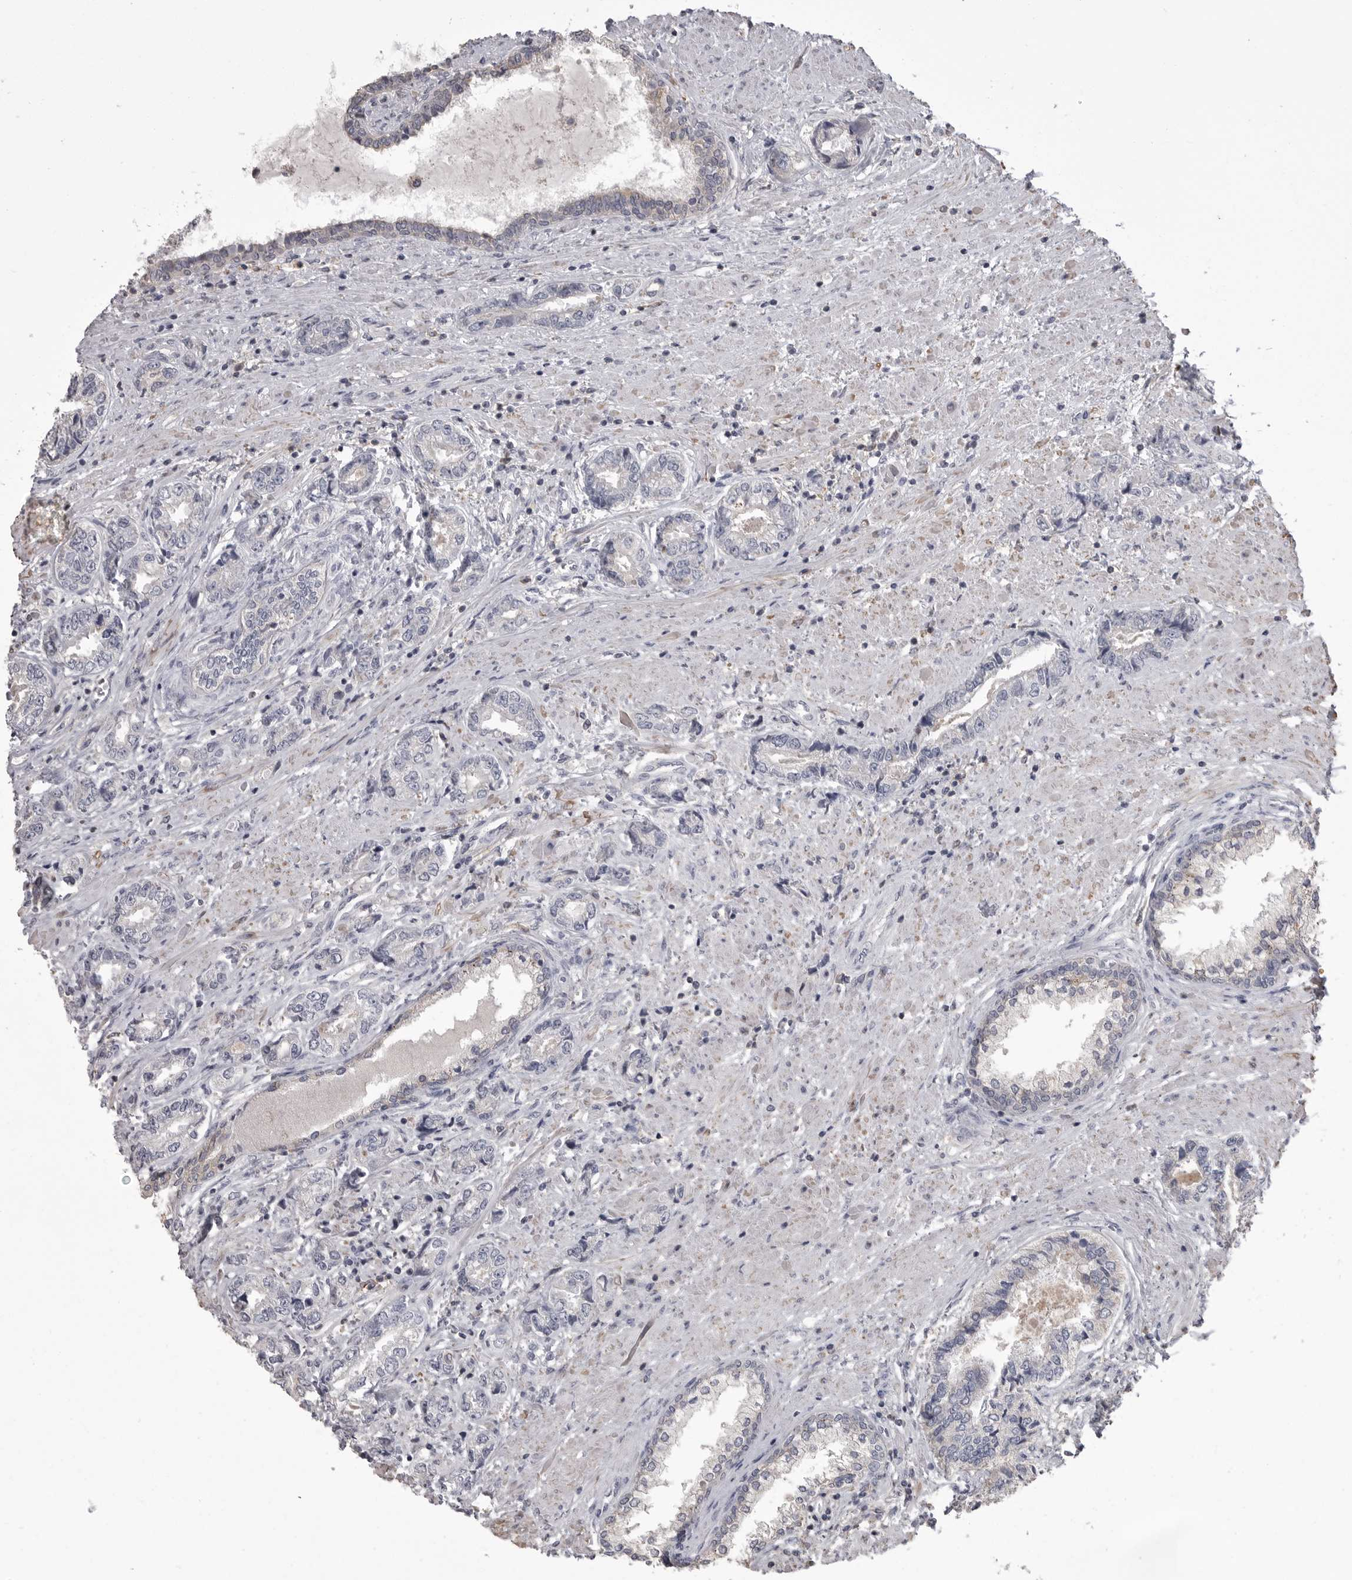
{"staining": {"intensity": "negative", "quantity": "none", "location": "none"}, "tissue": "prostate cancer", "cell_type": "Tumor cells", "image_type": "cancer", "snomed": [{"axis": "morphology", "description": "Adenocarcinoma, High grade"}, {"axis": "topography", "description": "Prostate"}], "caption": "Image shows no significant protein expression in tumor cells of adenocarcinoma (high-grade) (prostate).", "gene": "CMTM6", "patient": {"sex": "male", "age": 61}}